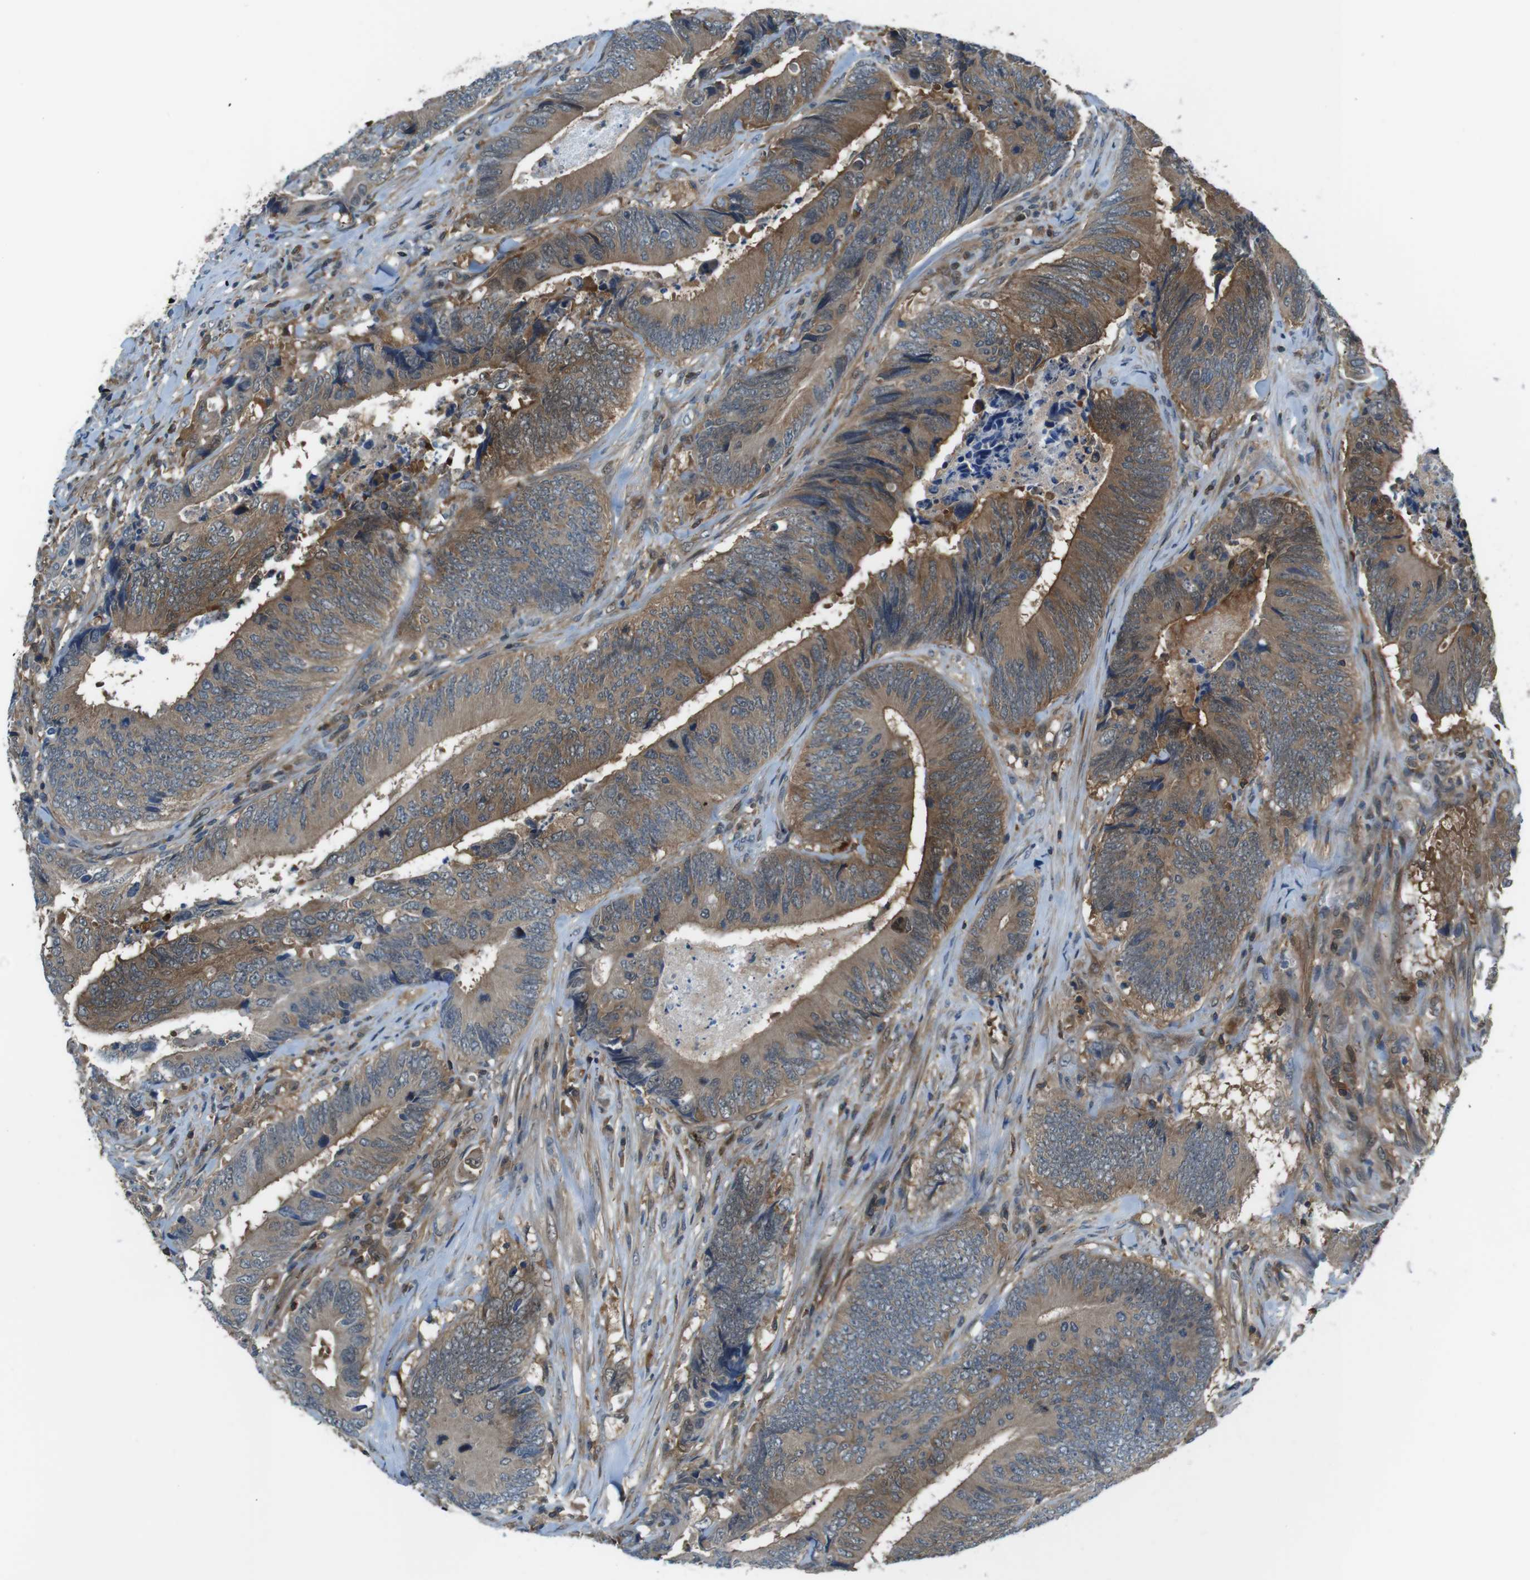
{"staining": {"intensity": "moderate", "quantity": ">75%", "location": "cytoplasmic/membranous"}, "tissue": "colorectal cancer", "cell_type": "Tumor cells", "image_type": "cancer", "snomed": [{"axis": "morphology", "description": "Normal tissue, NOS"}, {"axis": "morphology", "description": "Adenocarcinoma, NOS"}, {"axis": "topography", "description": "Colon"}], "caption": "High-magnification brightfield microscopy of colorectal adenocarcinoma stained with DAB (3,3'-diaminobenzidine) (brown) and counterstained with hematoxylin (blue). tumor cells exhibit moderate cytoplasmic/membranous positivity is present in about>75% of cells.", "gene": "TES", "patient": {"sex": "male", "age": 56}}